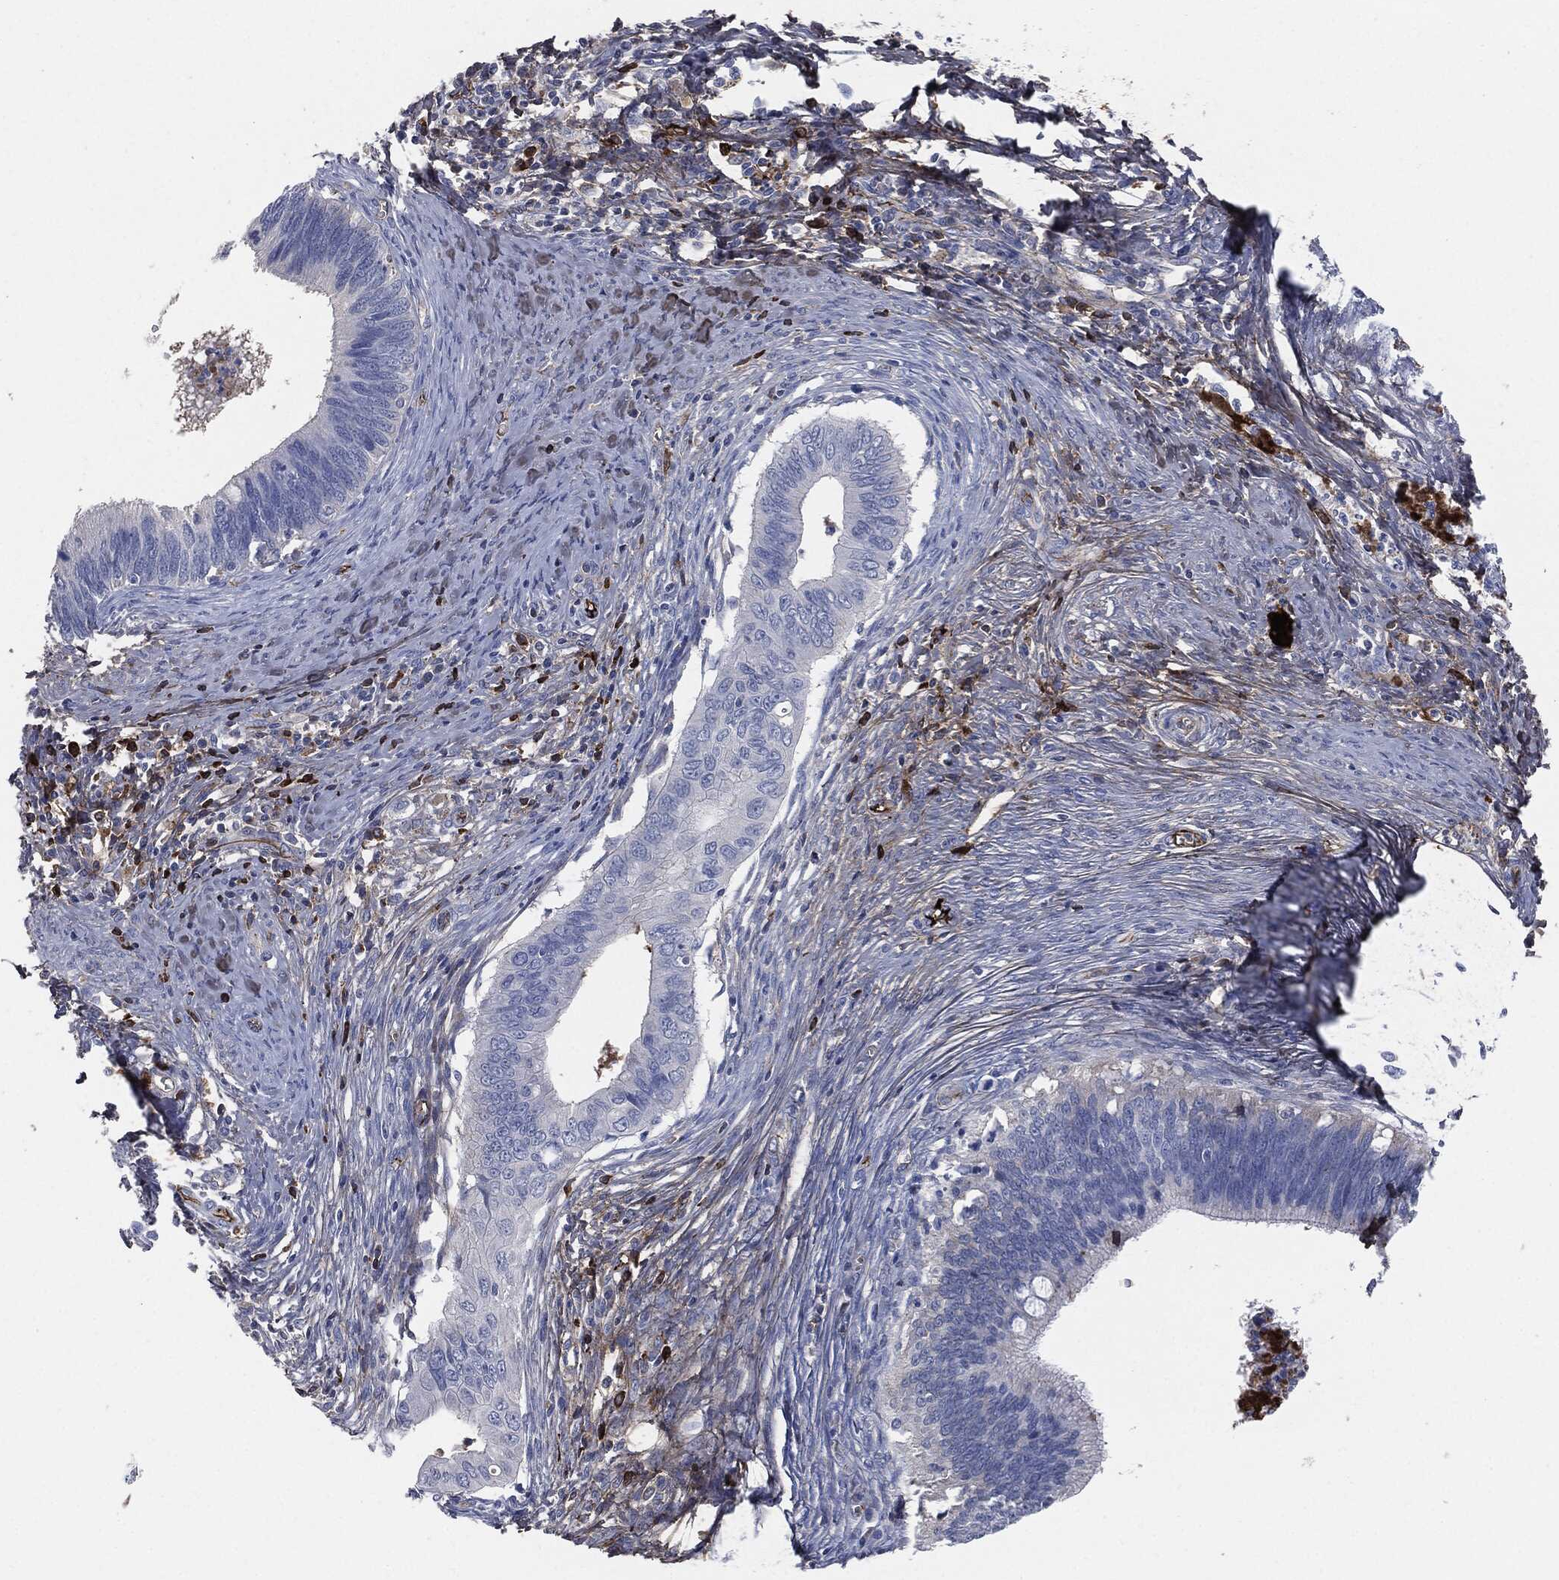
{"staining": {"intensity": "strong", "quantity": "<25%", "location": "cytoplasmic/membranous"}, "tissue": "cervical cancer", "cell_type": "Tumor cells", "image_type": "cancer", "snomed": [{"axis": "morphology", "description": "Adenocarcinoma, NOS"}, {"axis": "topography", "description": "Cervix"}], "caption": "Strong cytoplasmic/membranous expression for a protein is present in about <25% of tumor cells of cervical cancer (adenocarcinoma) using immunohistochemistry (IHC).", "gene": "APOB", "patient": {"sex": "female", "age": 42}}